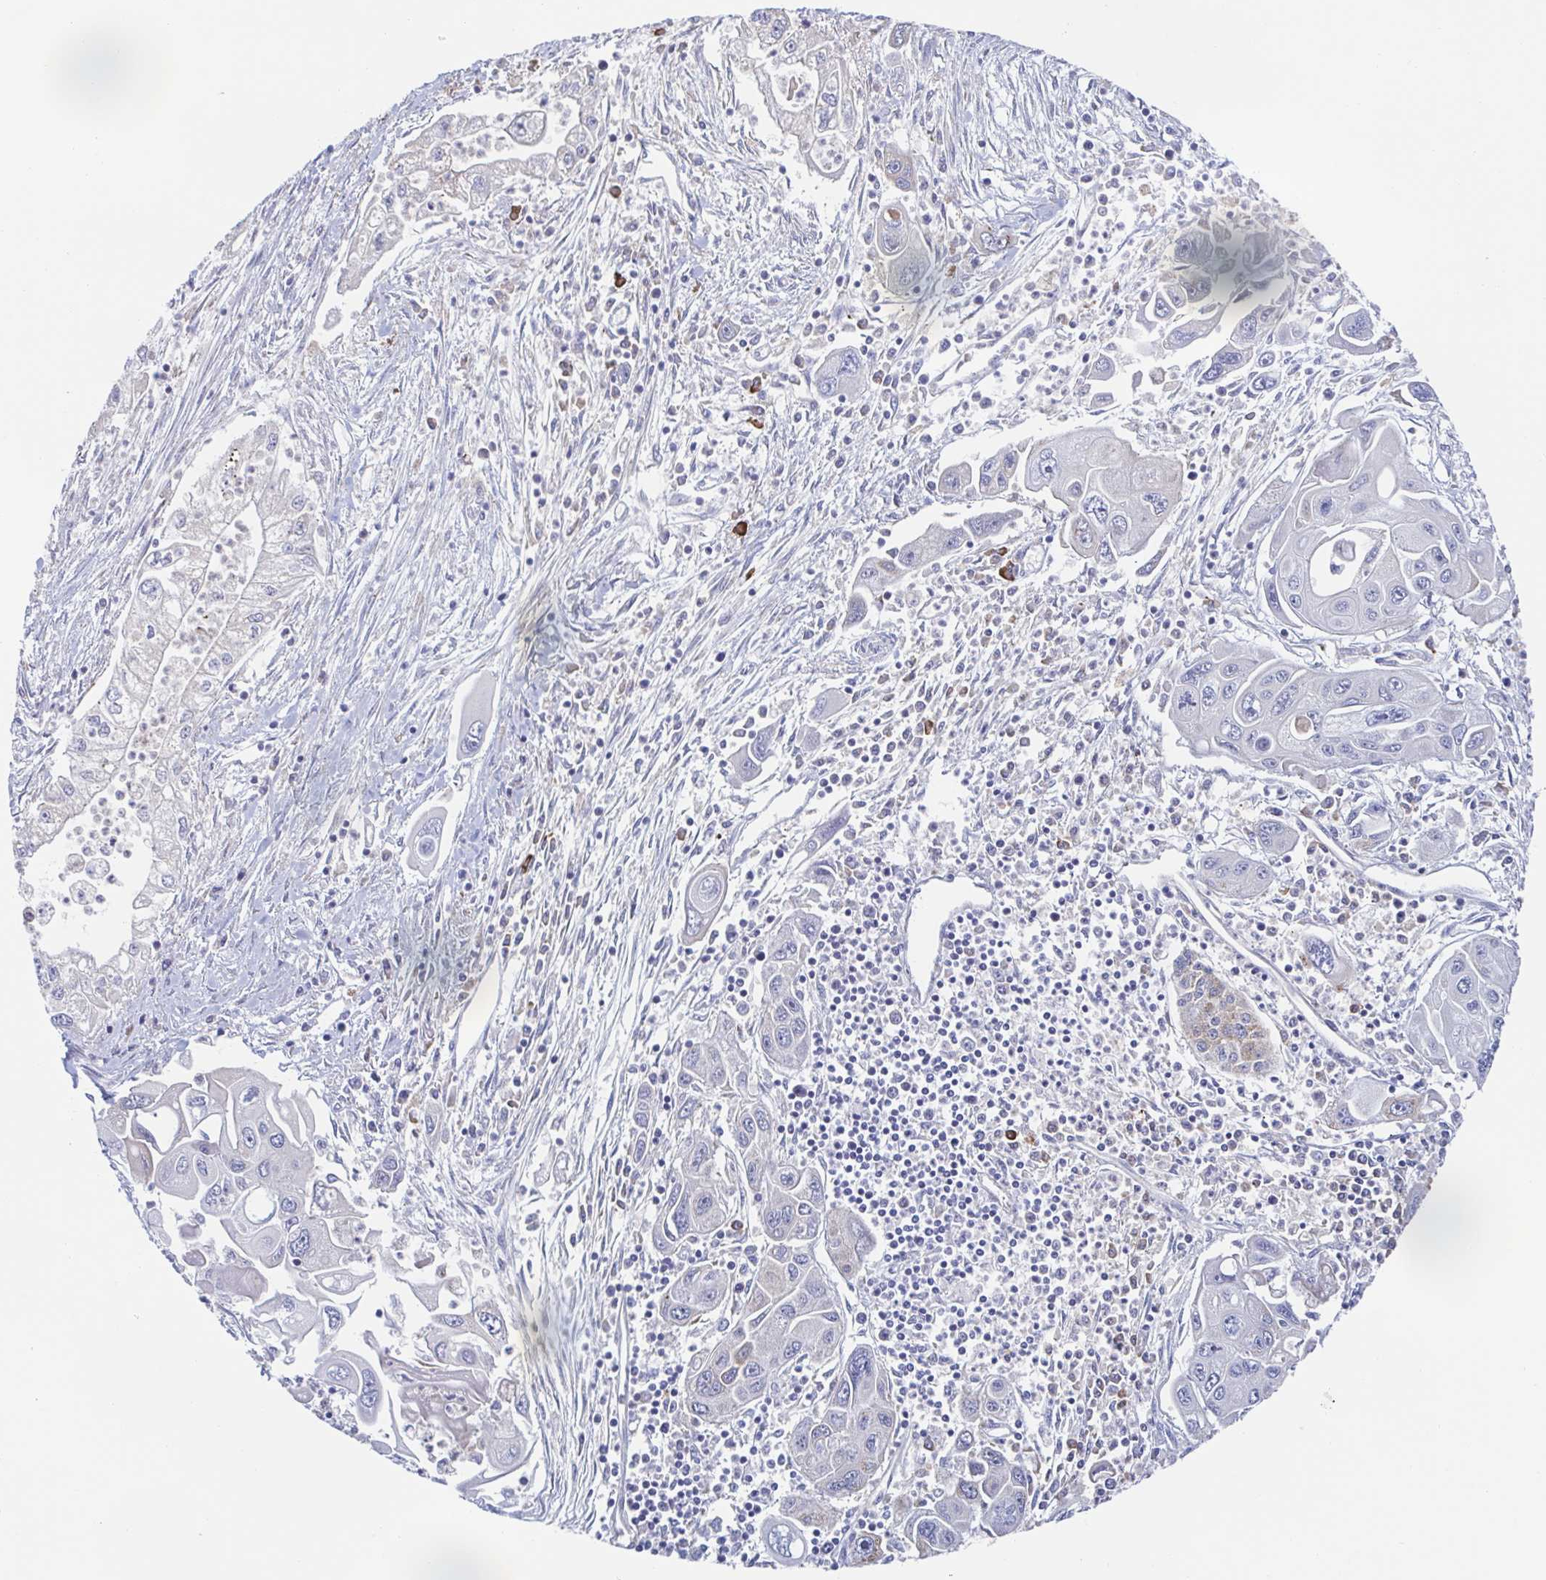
{"staining": {"intensity": "negative", "quantity": "none", "location": "none"}, "tissue": "pancreatic cancer", "cell_type": "Tumor cells", "image_type": "cancer", "snomed": [{"axis": "morphology", "description": "Adenocarcinoma, NOS"}, {"axis": "topography", "description": "Pancreas"}], "caption": "This is an IHC photomicrograph of human adenocarcinoma (pancreatic). There is no staining in tumor cells.", "gene": "KLC3", "patient": {"sex": "male", "age": 70}}